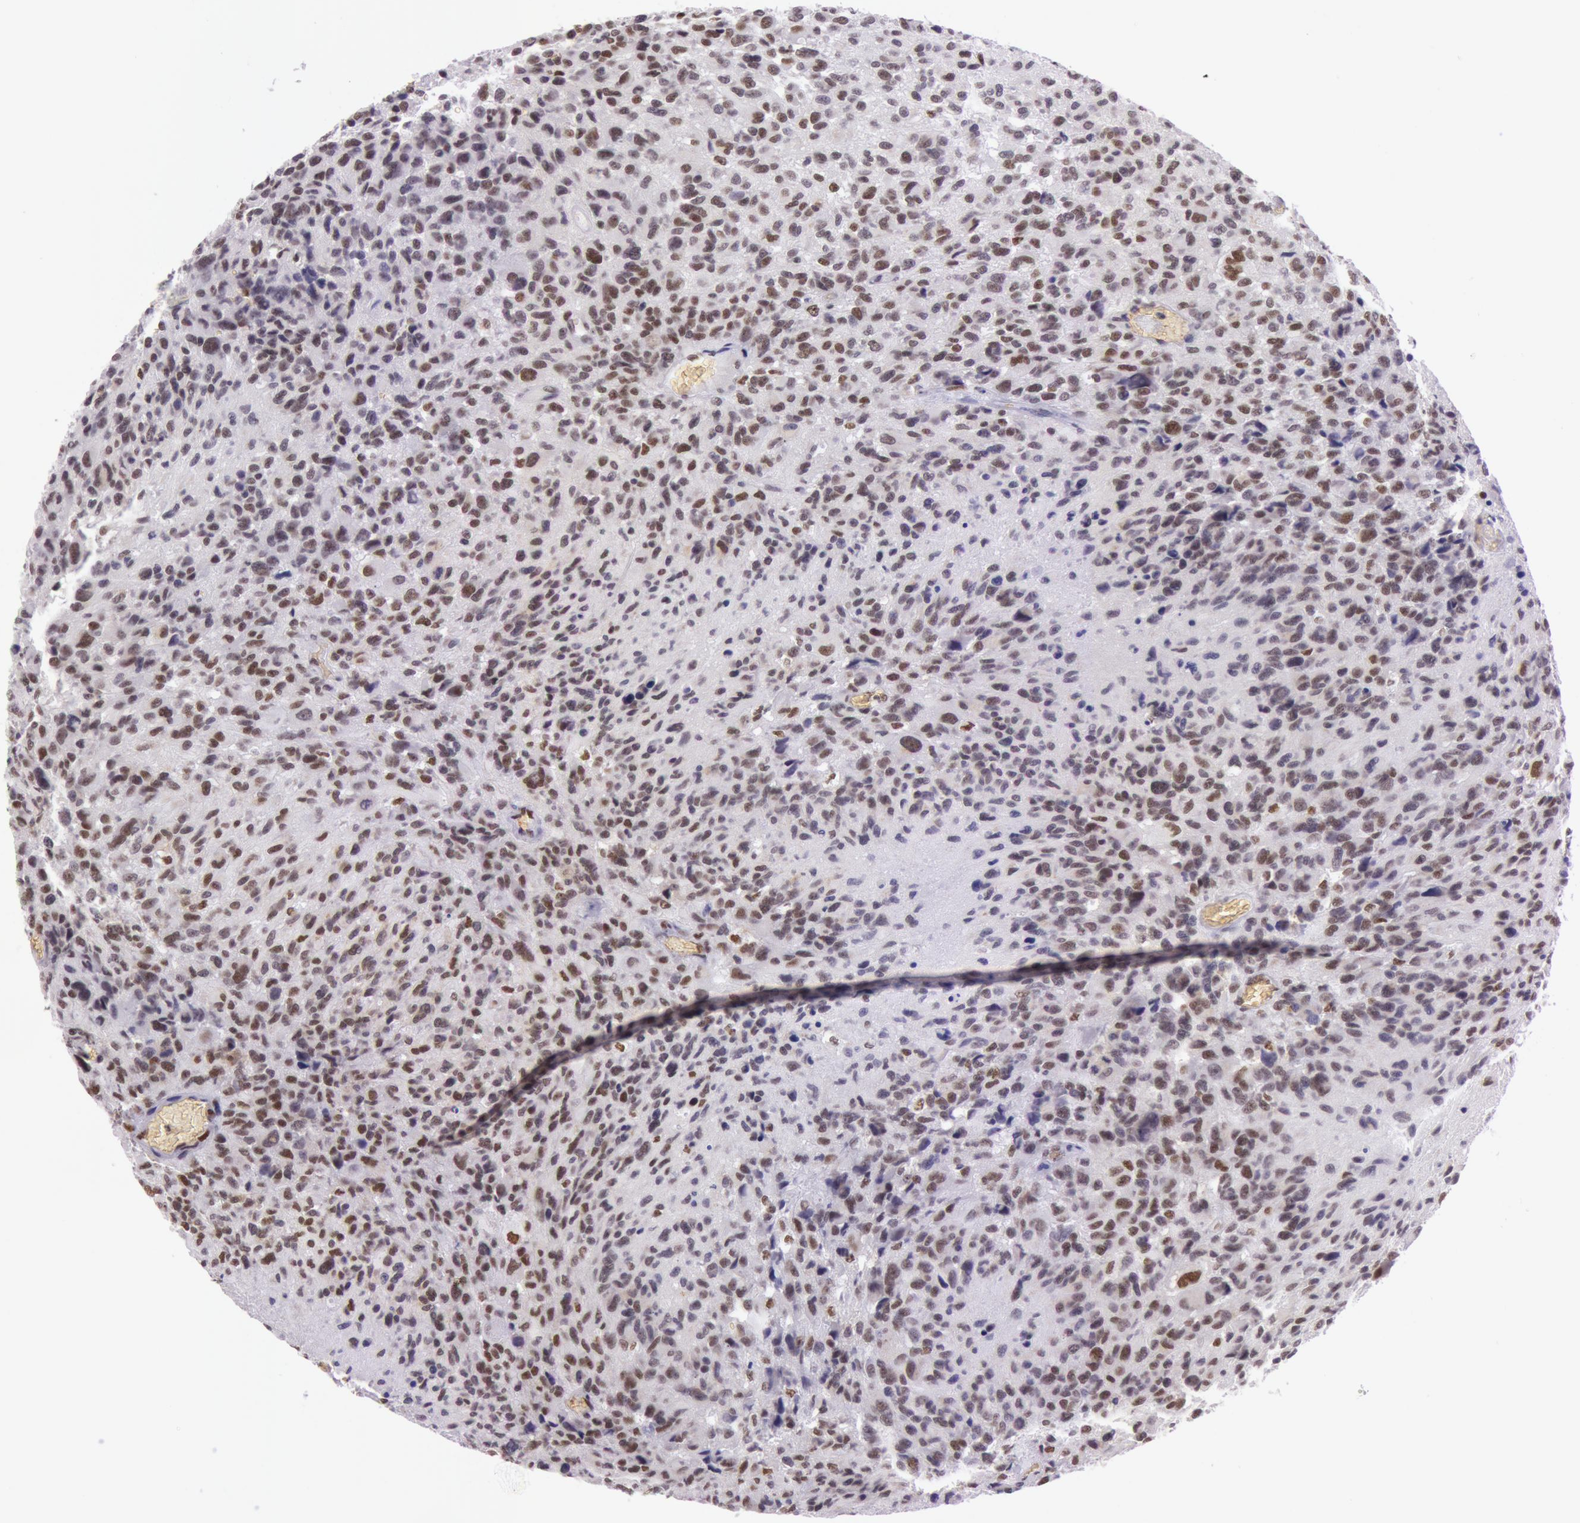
{"staining": {"intensity": "strong", "quantity": ">75%", "location": "nuclear"}, "tissue": "glioma", "cell_type": "Tumor cells", "image_type": "cancer", "snomed": [{"axis": "morphology", "description": "Glioma, malignant, High grade"}, {"axis": "topography", "description": "Brain"}], "caption": "A brown stain highlights strong nuclear staining of a protein in glioma tumor cells.", "gene": "NBN", "patient": {"sex": "male", "age": 69}}